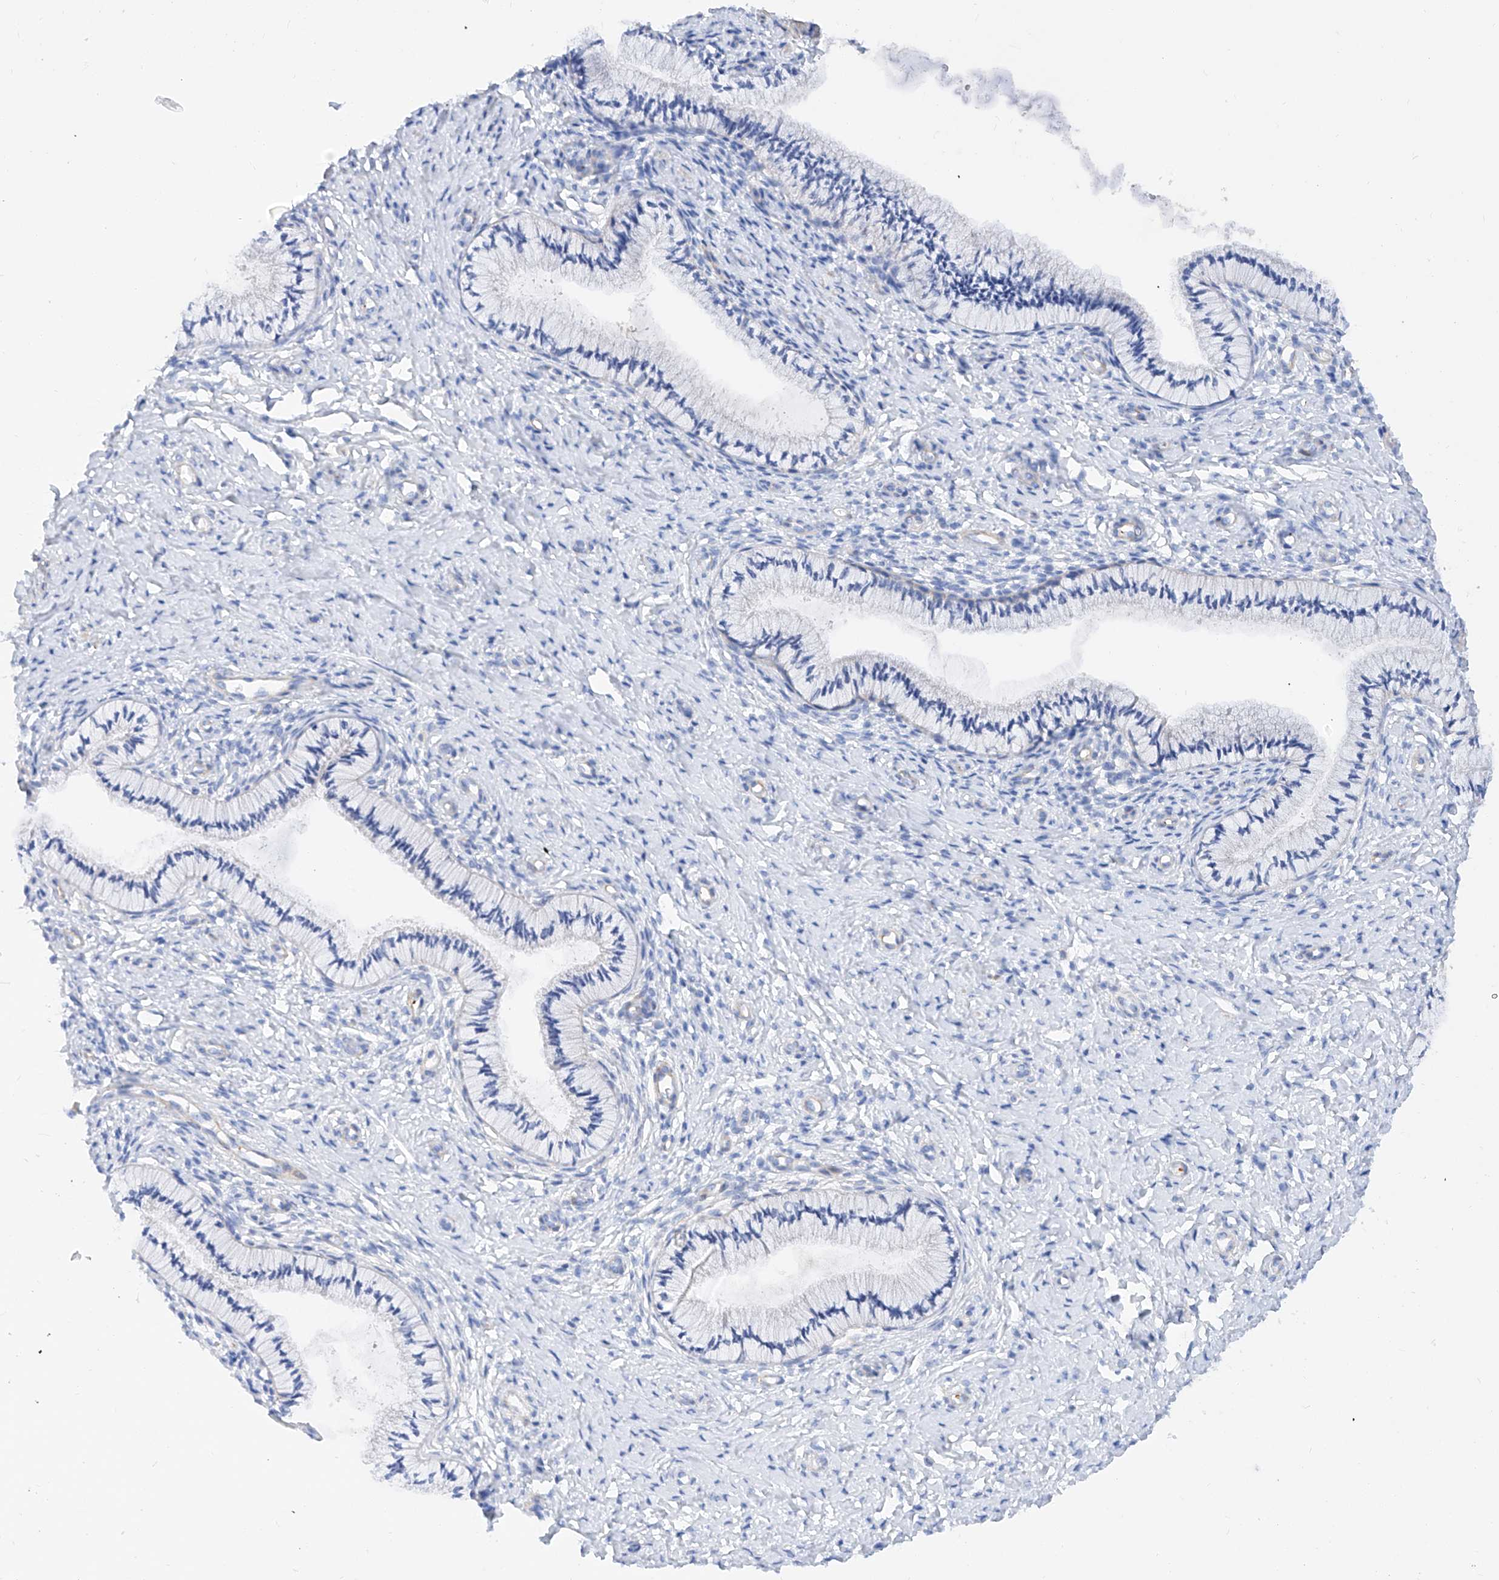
{"staining": {"intensity": "negative", "quantity": "none", "location": "none"}, "tissue": "cervix", "cell_type": "Glandular cells", "image_type": "normal", "snomed": [{"axis": "morphology", "description": "Normal tissue, NOS"}, {"axis": "topography", "description": "Cervix"}], "caption": "High magnification brightfield microscopy of benign cervix stained with DAB (brown) and counterstained with hematoxylin (blue): glandular cells show no significant positivity.", "gene": "TAS2R60", "patient": {"sex": "female", "age": 36}}